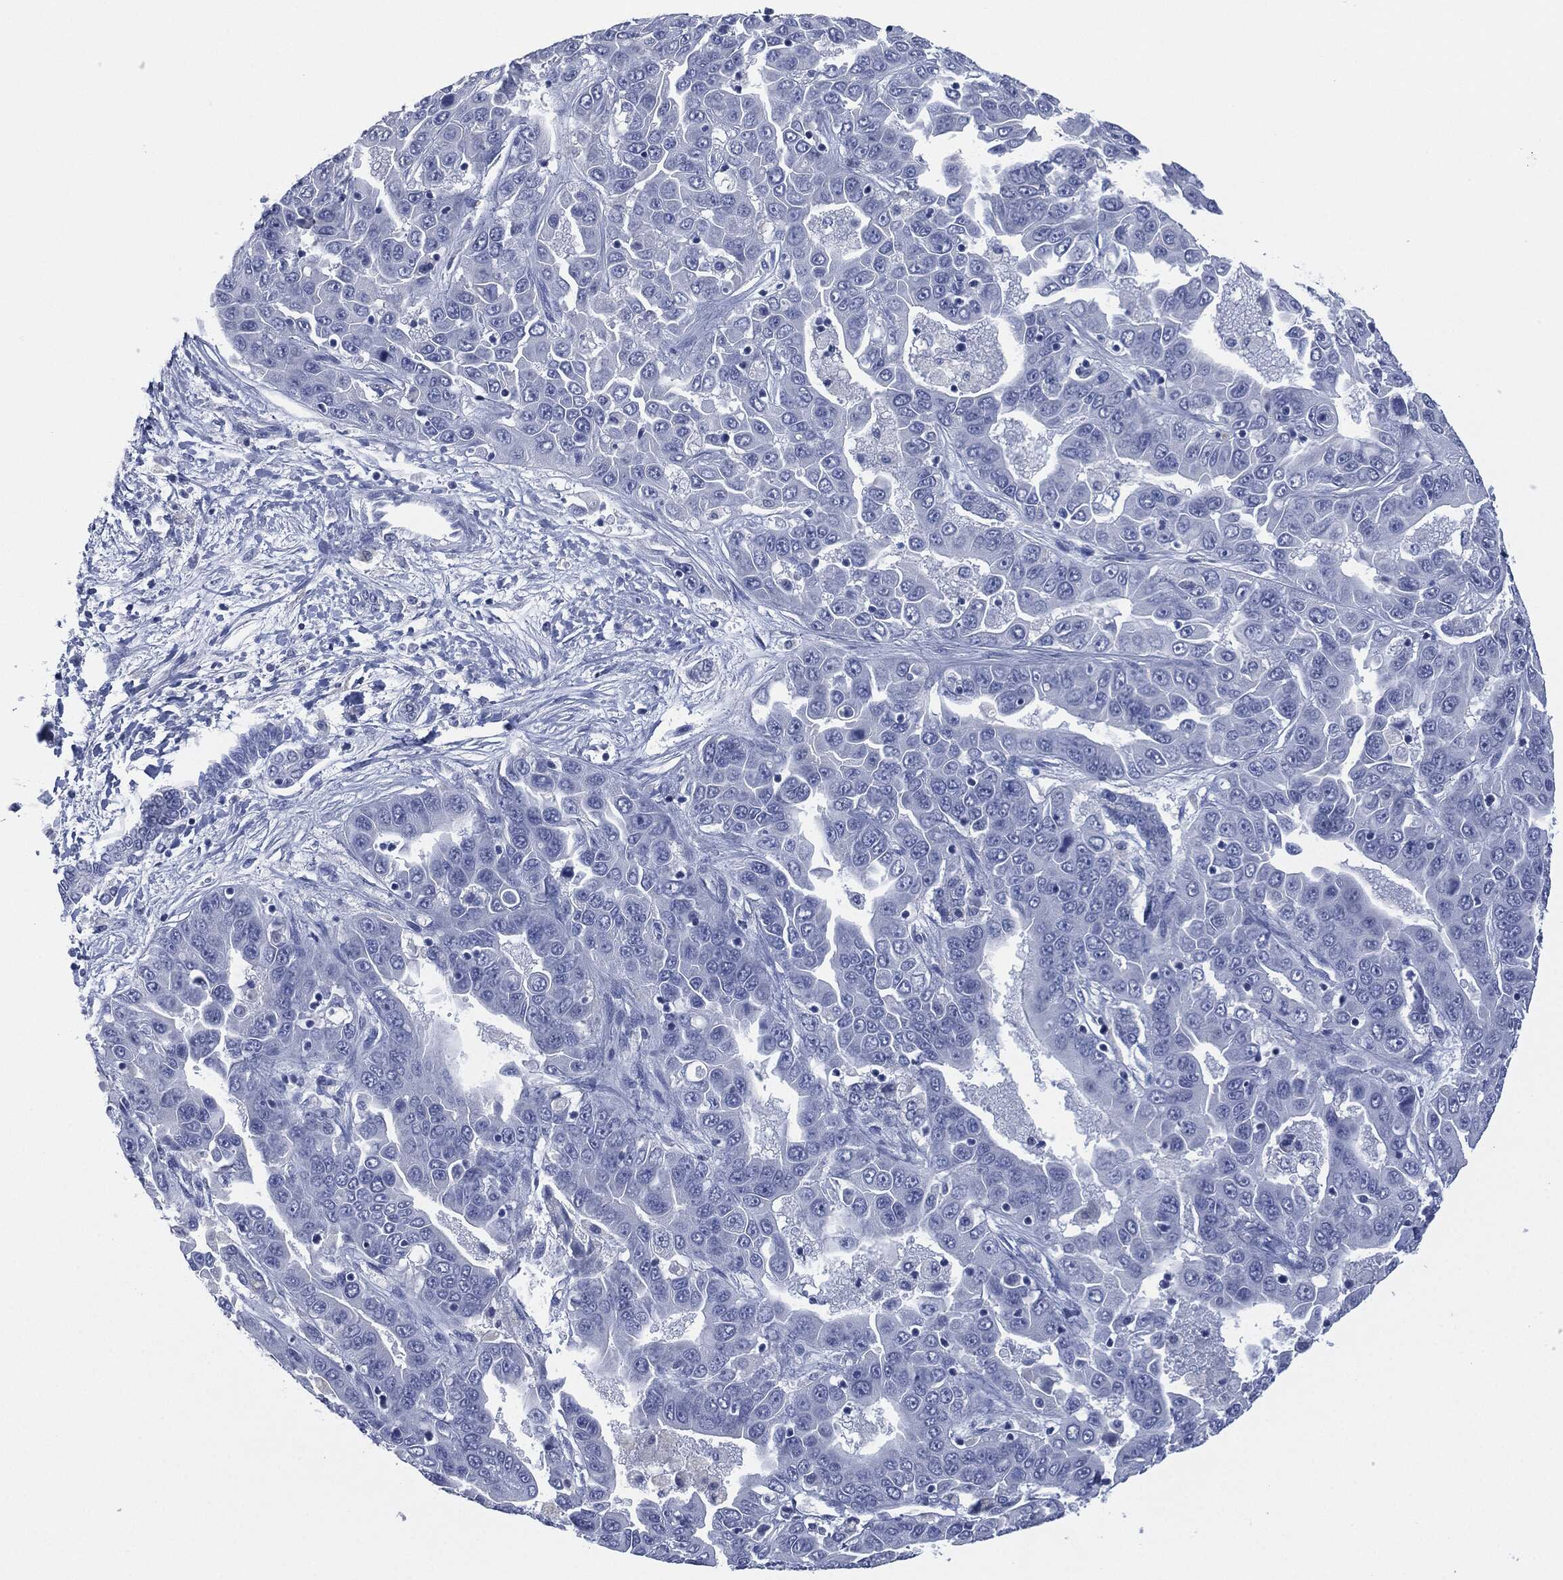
{"staining": {"intensity": "negative", "quantity": "none", "location": "none"}, "tissue": "liver cancer", "cell_type": "Tumor cells", "image_type": "cancer", "snomed": [{"axis": "morphology", "description": "Cholangiocarcinoma"}, {"axis": "topography", "description": "Liver"}], "caption": "DAB (3,3'-diaminobenzidine) immunohistochemical staining of liver cancer (cholangiocarcinoma) shows no significant positivity in tumor cells.", "gene": "MUC16", "patient": {"sex": "female", "age": 52}}